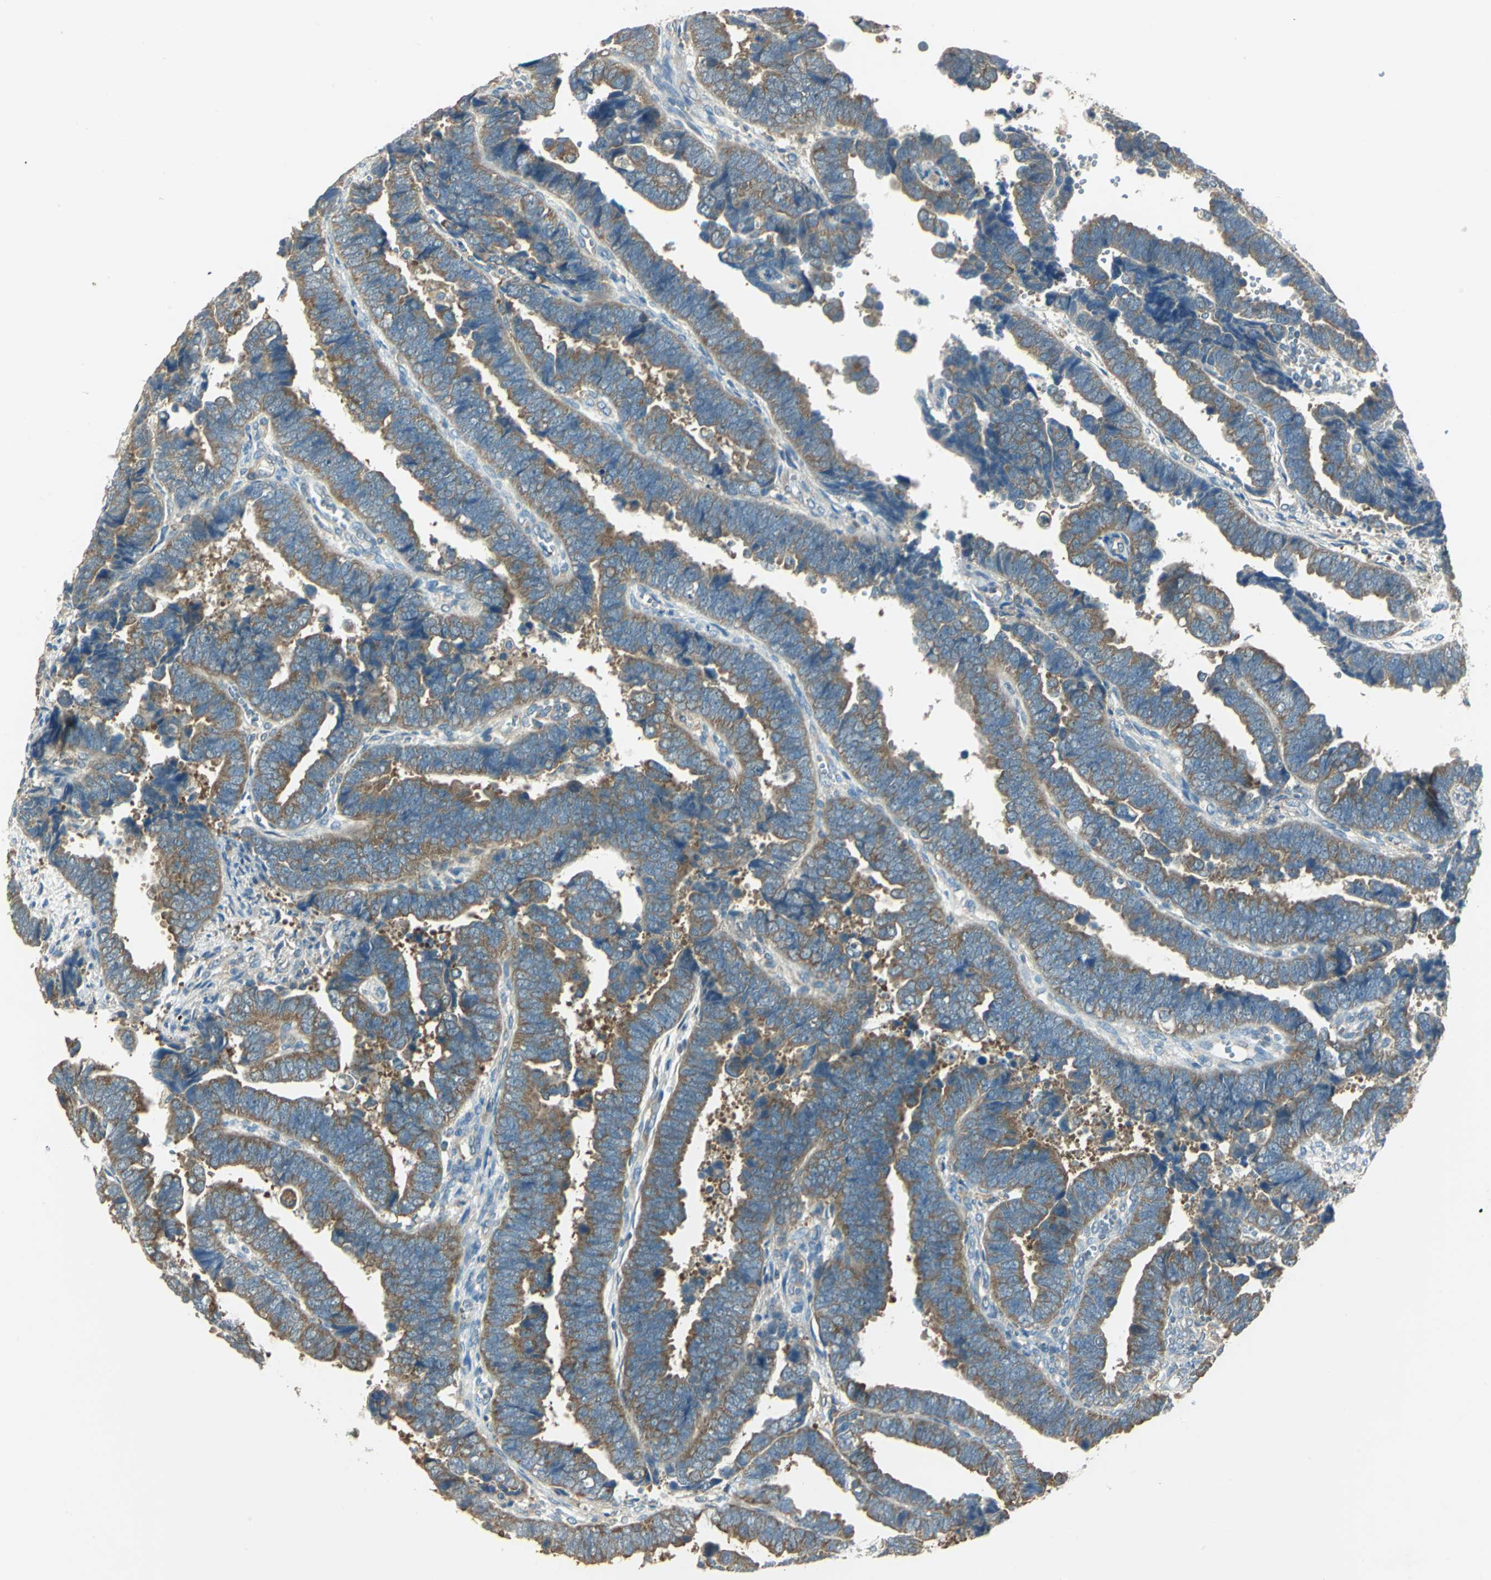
{"staining": {"intensity": "strong", "quantity": ">75%", "location": "cytoplasmic/membranous"}, "tissue": "endometrial cancer", "cell_type": "Tumor cells", "image_type": "cancer", "snomed": [{"axis": "morphology", "description": "Adenocarcinoma, NOS"}, {"axis": "topography", "description": "Endometrium"}], "caption": "Approximately >75% of tumor cells in human adenocarcinoma (endometrial) show strong cytoplasmic/membranous protein positivity as visualized by brown immunohistochemical staining.", "gene": "SHC2", "patient": {"sex": "female", "age": 75}}